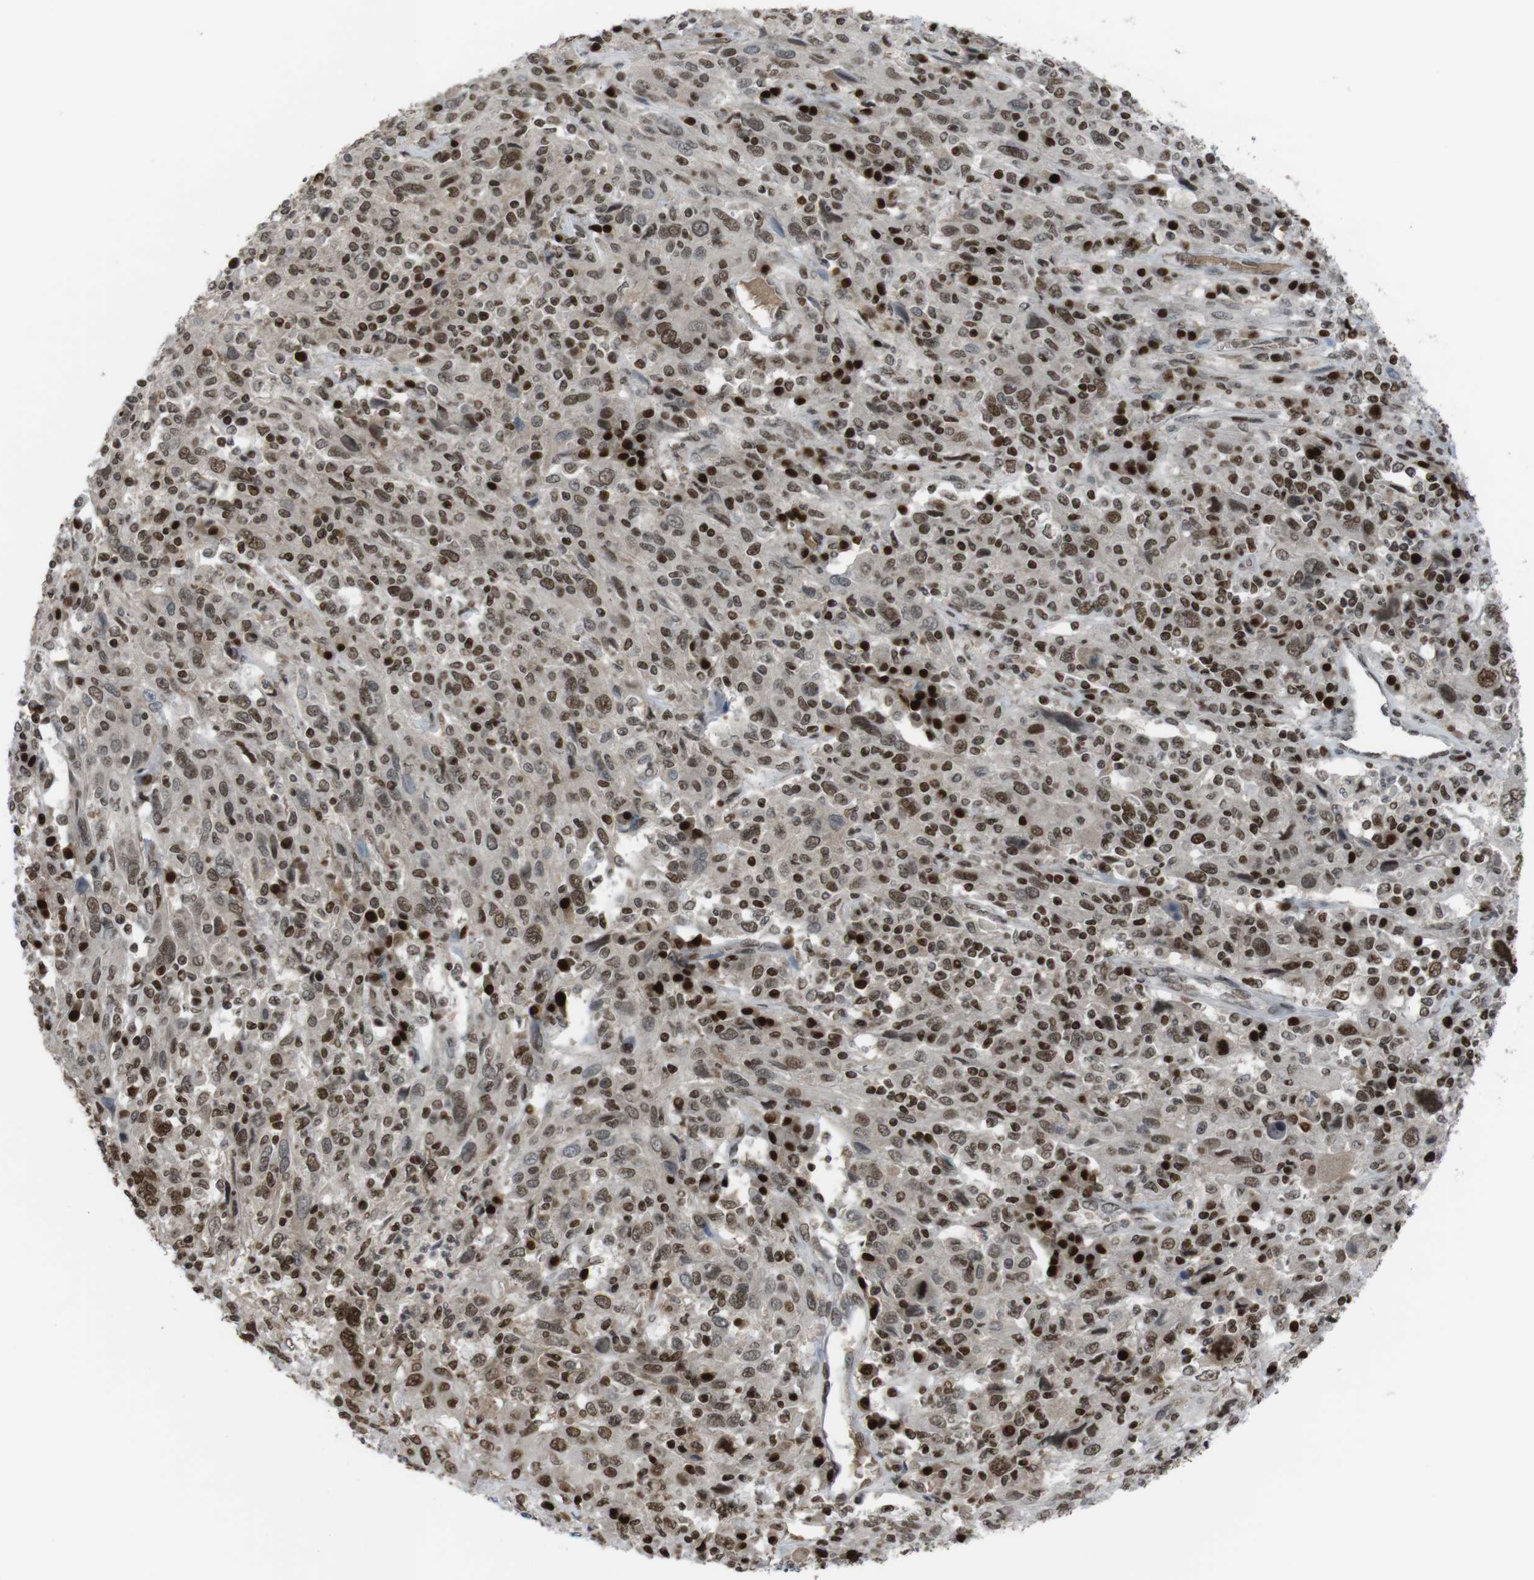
{"staining": {"intensity": "strong", "quantity": ">75%", "location": "nuclear"}, "tissue": "cervical cancer", "cell_type": "Tumor cells", "image_type": "cancer", "snomed": [{"axis": "morphology", "description": "Squamous cell carcinoma, NOS"}, {"axis": "topography", "description": "Cervix"}], "caption": "IHC of cervical squamous cell carcinoma reveals high levels of strong nuclear staining in about >75% of tumor cells.", "gene": "SUB1", "patient": {"sex": "female", "age": 46}}